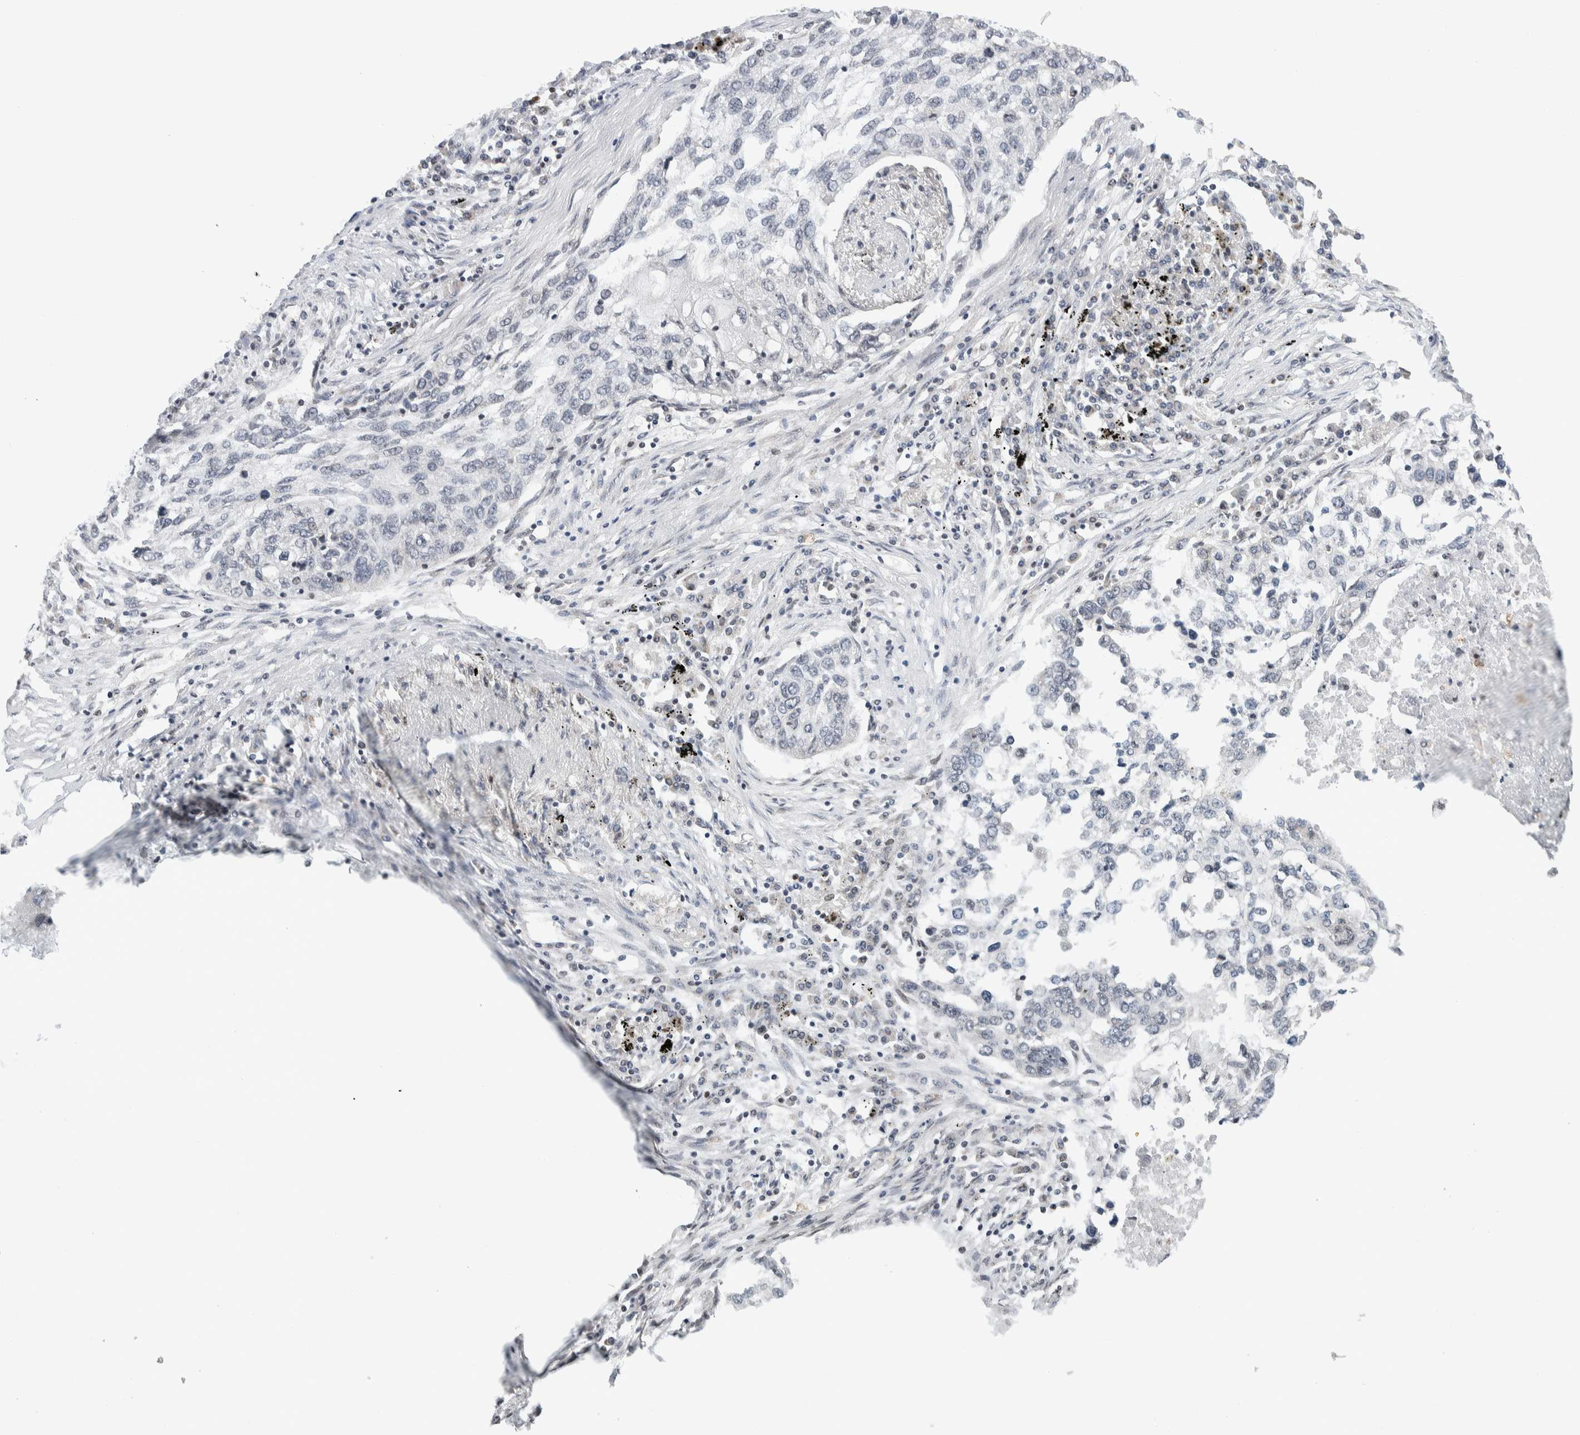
{"staining": {"intensity": "negative", "quantity": "none", "location": "none"}, "tissue": "lung cancer", "cell_type": "Tumor cells", "image_type": "cancer", "snomed": [{"axis": "morphology", "description": "Squamous cell carcinoma, NOS"}, {"axis": "topography", "description": "Lung"}], "caption": "Protein analysis of lung cancer (squamous cell carcinoma) demonstrates no significant staining in tumor cells.", "gene": "NEUROD1", "patient": {"sex": "female", "age": 63}}